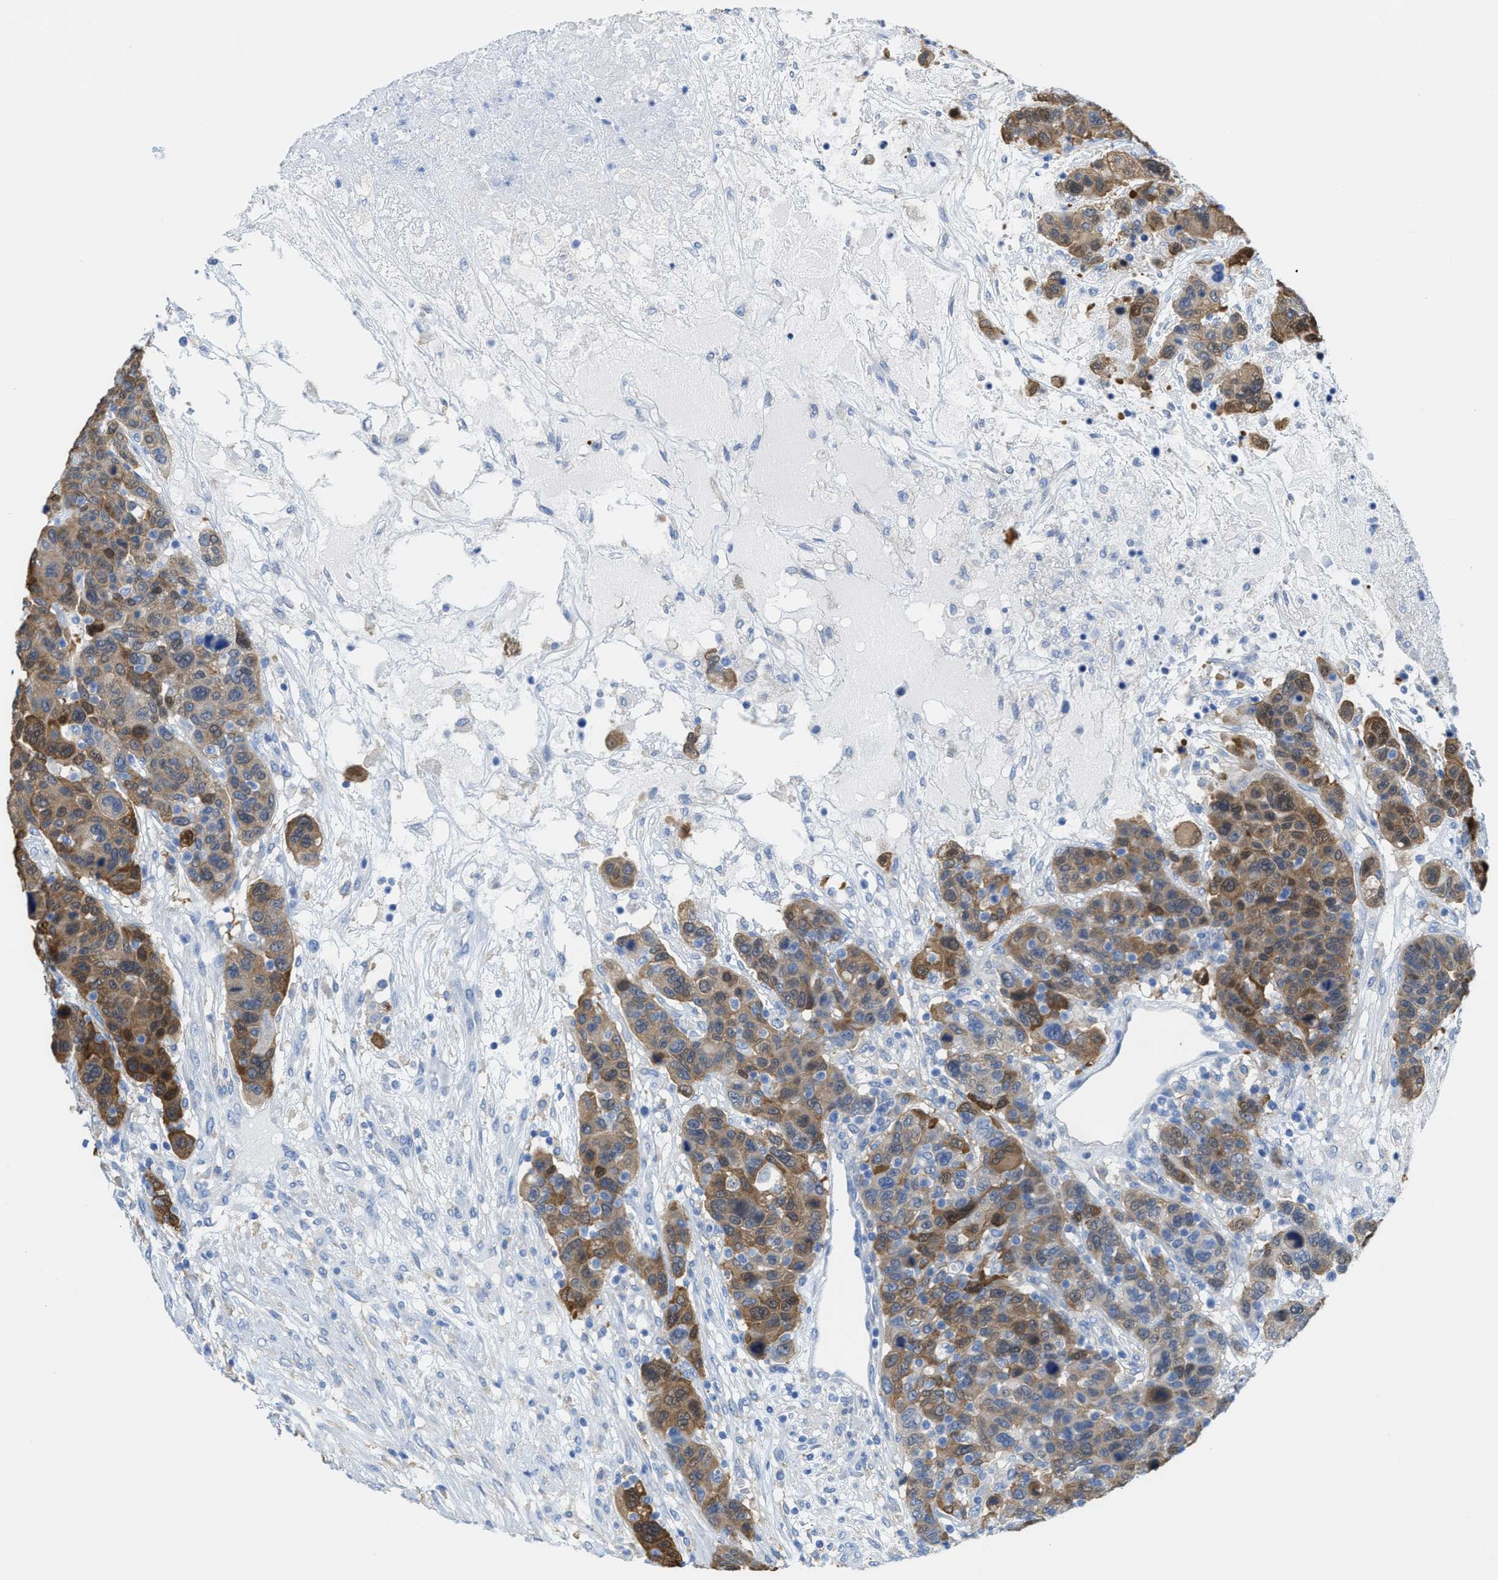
{"staining": {"intensity": "moderate", "quantity": ">75%", "location": "cytoplasmic/membranous,nuclear"}, "tissue": "breast cancer", "cell_type": "Tumor cells", "image_type": "cancer", "snomed": [{"axis": "morphology", "description": "Duct carcinoma"}, {"axis": "topography", "description": "Breast"}], "caption": "Tumor cells display medium levels of moderate cytoplasmic/membranous and nuclear staining in about >75% of cells in human intraductal carcinoma (breast).", "gene": "ASS1", "patient": {"sex": "female", "age": 37}}